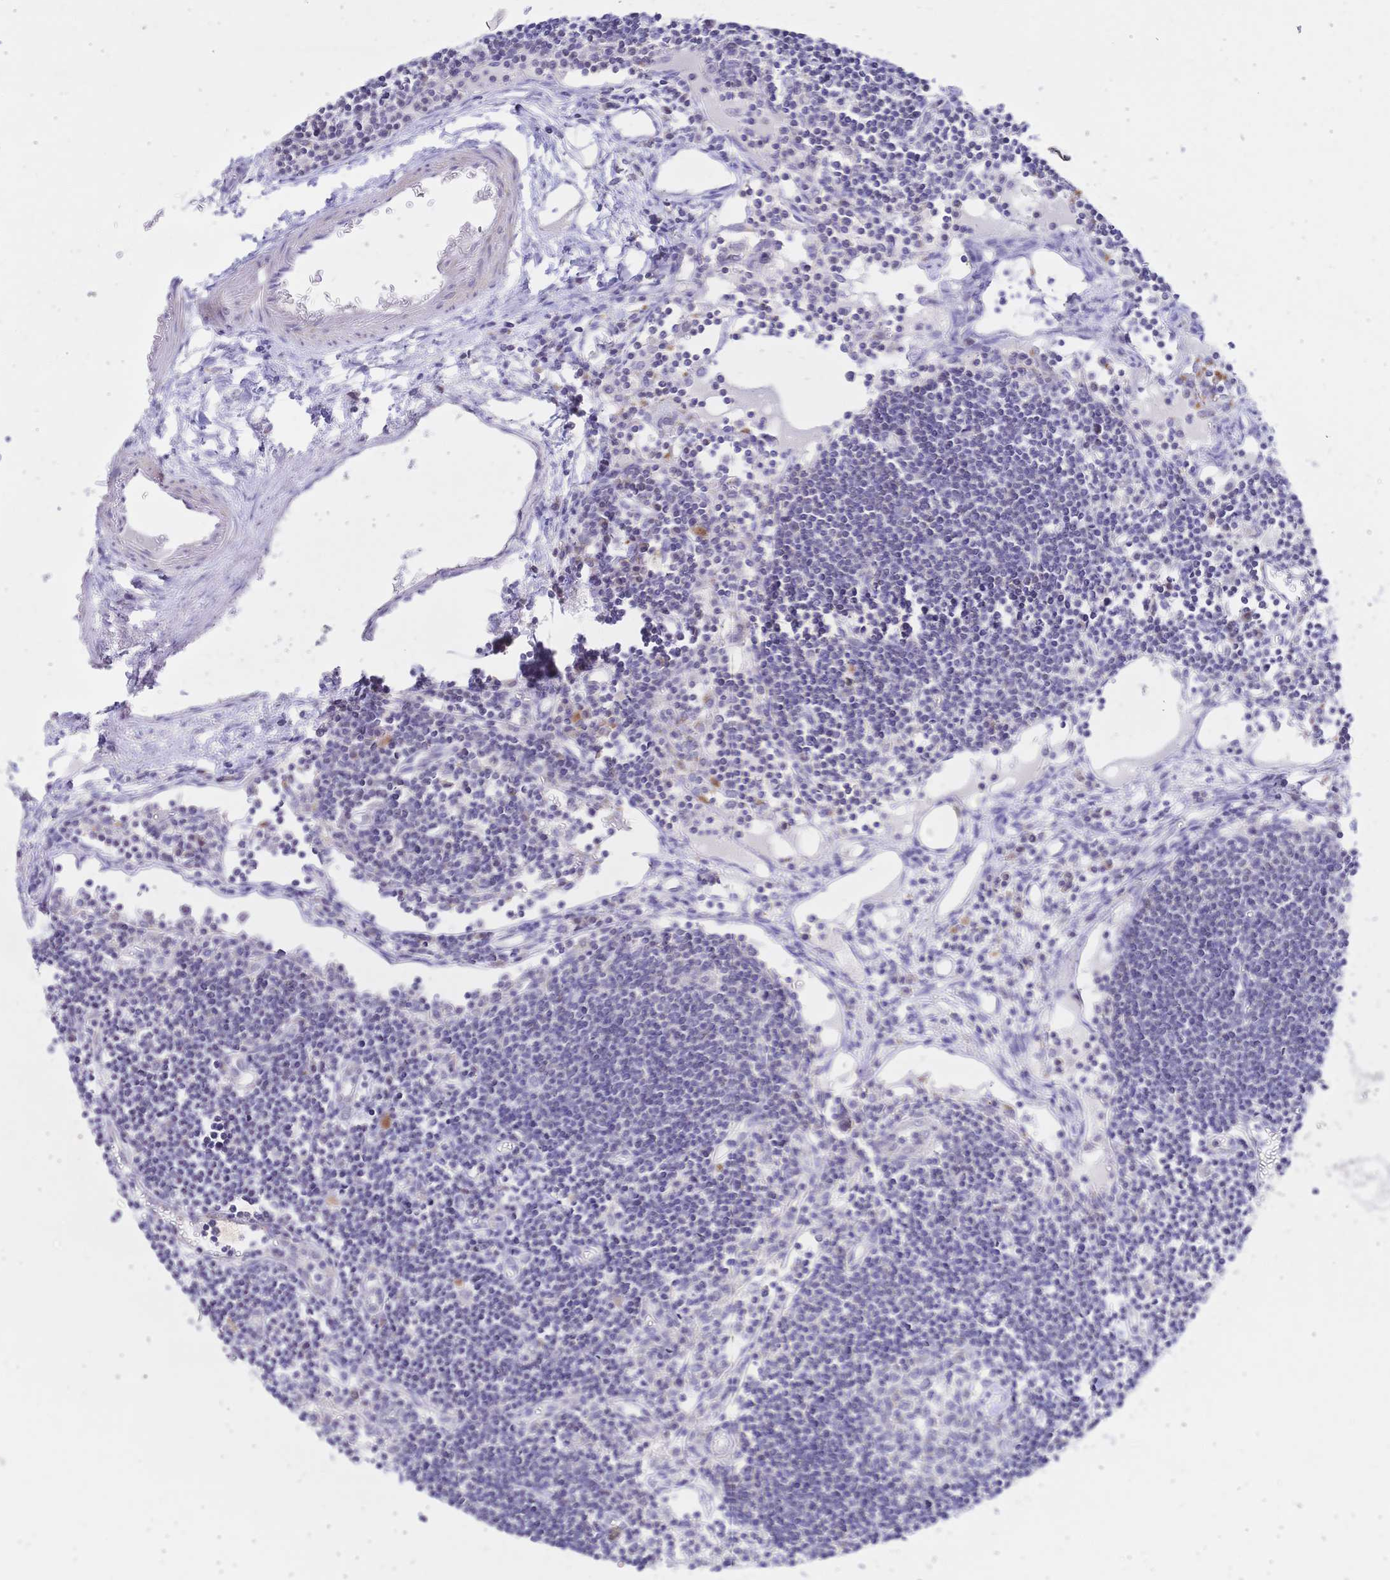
{"staining": {"intensity": "negative", "quantity": "none", "location": "none"}, "tissue": "lymph node", "cell_type": "Germinal center cells", "image_type": "normal", "snomed": [{"axis": "morphology", "description": "Normal tissue, NOS"}, {"axis": "topography", "description": "Lymph node"}], "caption": "Protein analysis of benign lymph node reveals no significant expression in germinal center cells. (DAB (3,3'-diaminobenzidine) immunohistochemistry, high magnification).", "gene": "CLEC18A", "patient": {"sex": "female", "age": 65}}